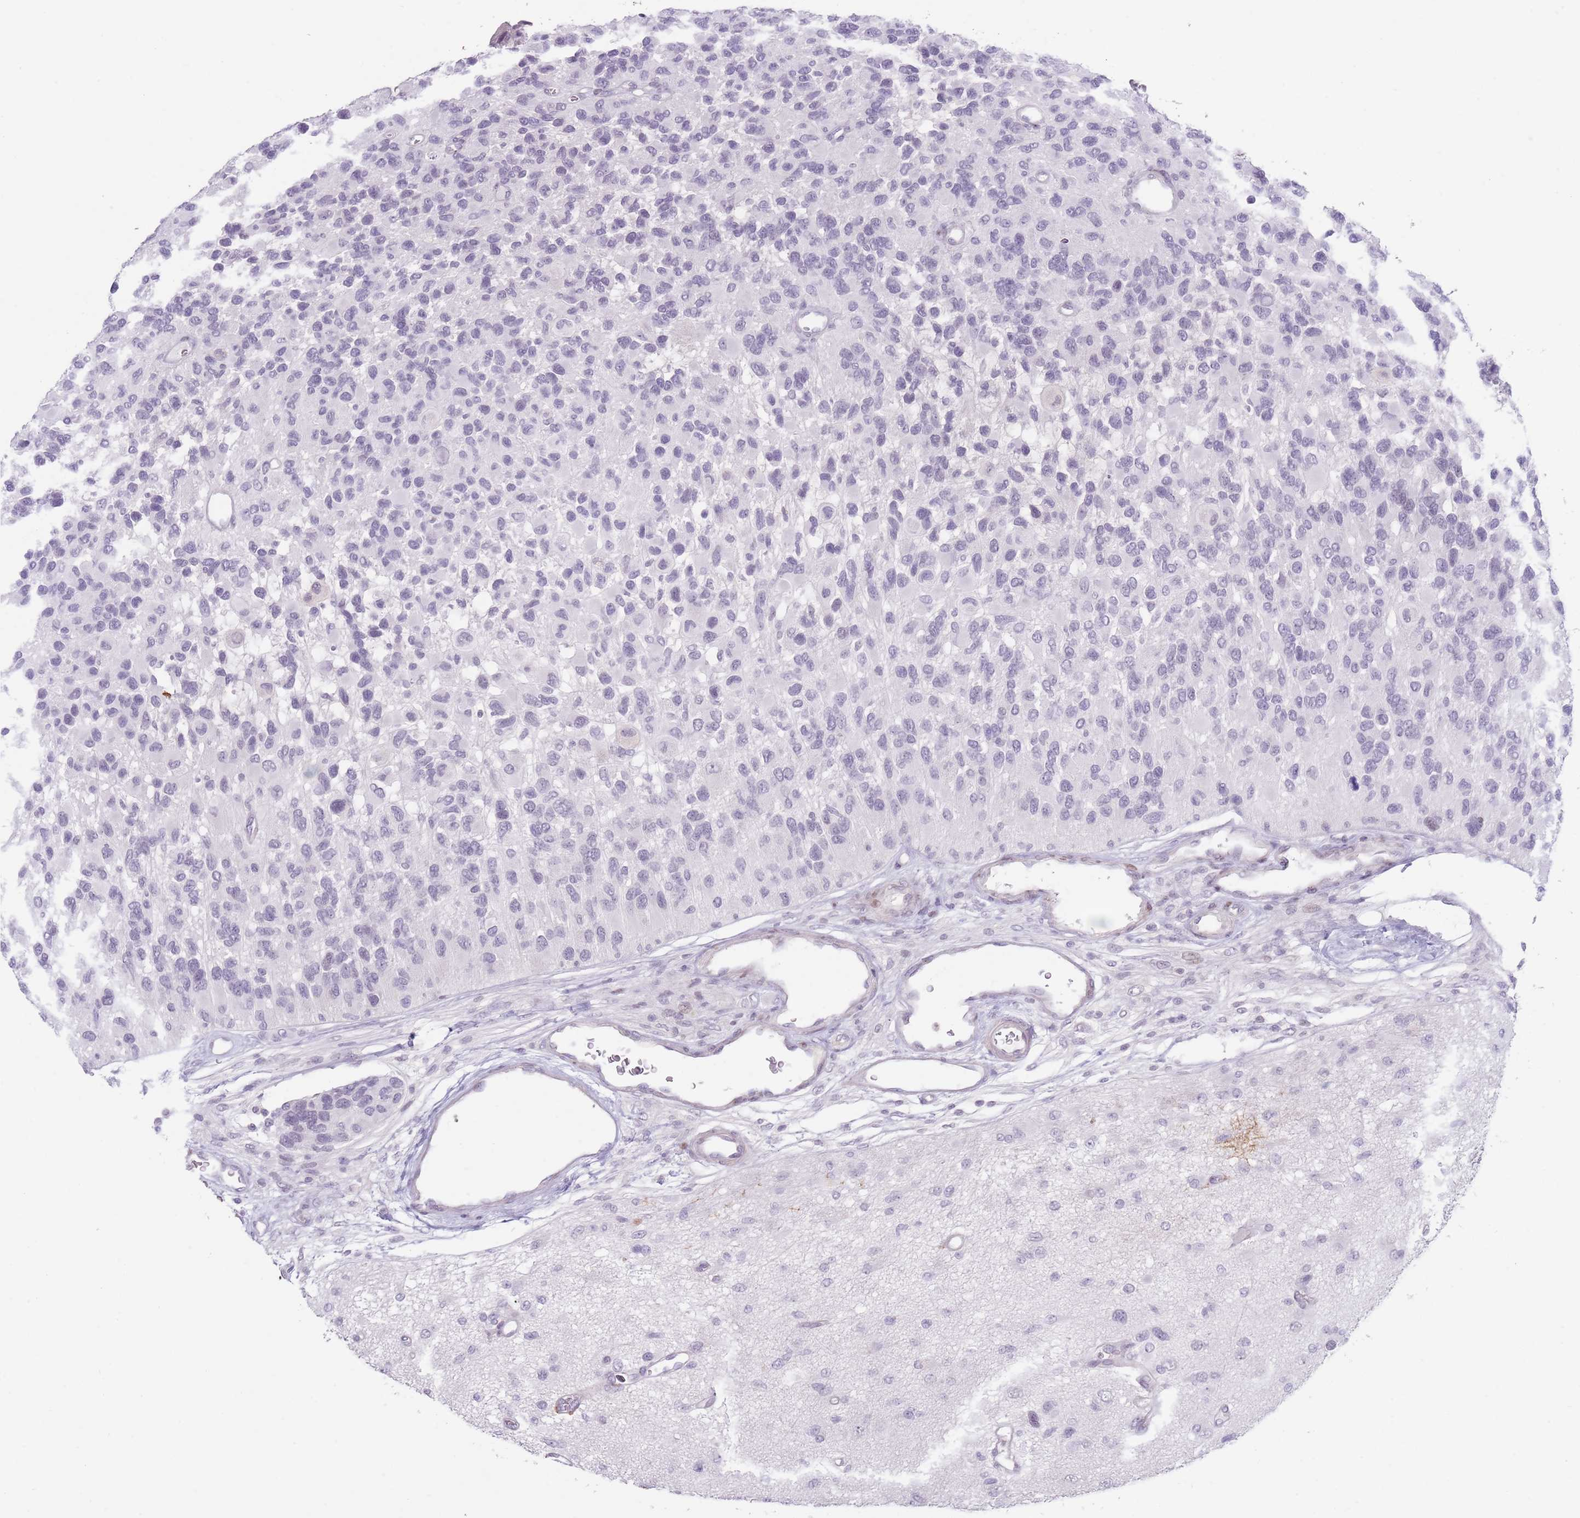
{"staining": {"intensity": "negative", "quantity": "none", "location": "none"}, "tissue": "glioma", "cell_type": "Tumor cells", "image_type": "cancer", "snomed": [{"axis": "morphology", "description": "Glioma, malignant, High grade"}, {"axis": "topography", "description": "Brain"}], "caption": "High magnification brightfield microscopy of glioma stained with DAB (brown) and counterstained with hematoxylin (blue): tumor cells show no significant expression.", "gene": "MFSD10", "patient": {"sex": "male", "age": 77}}